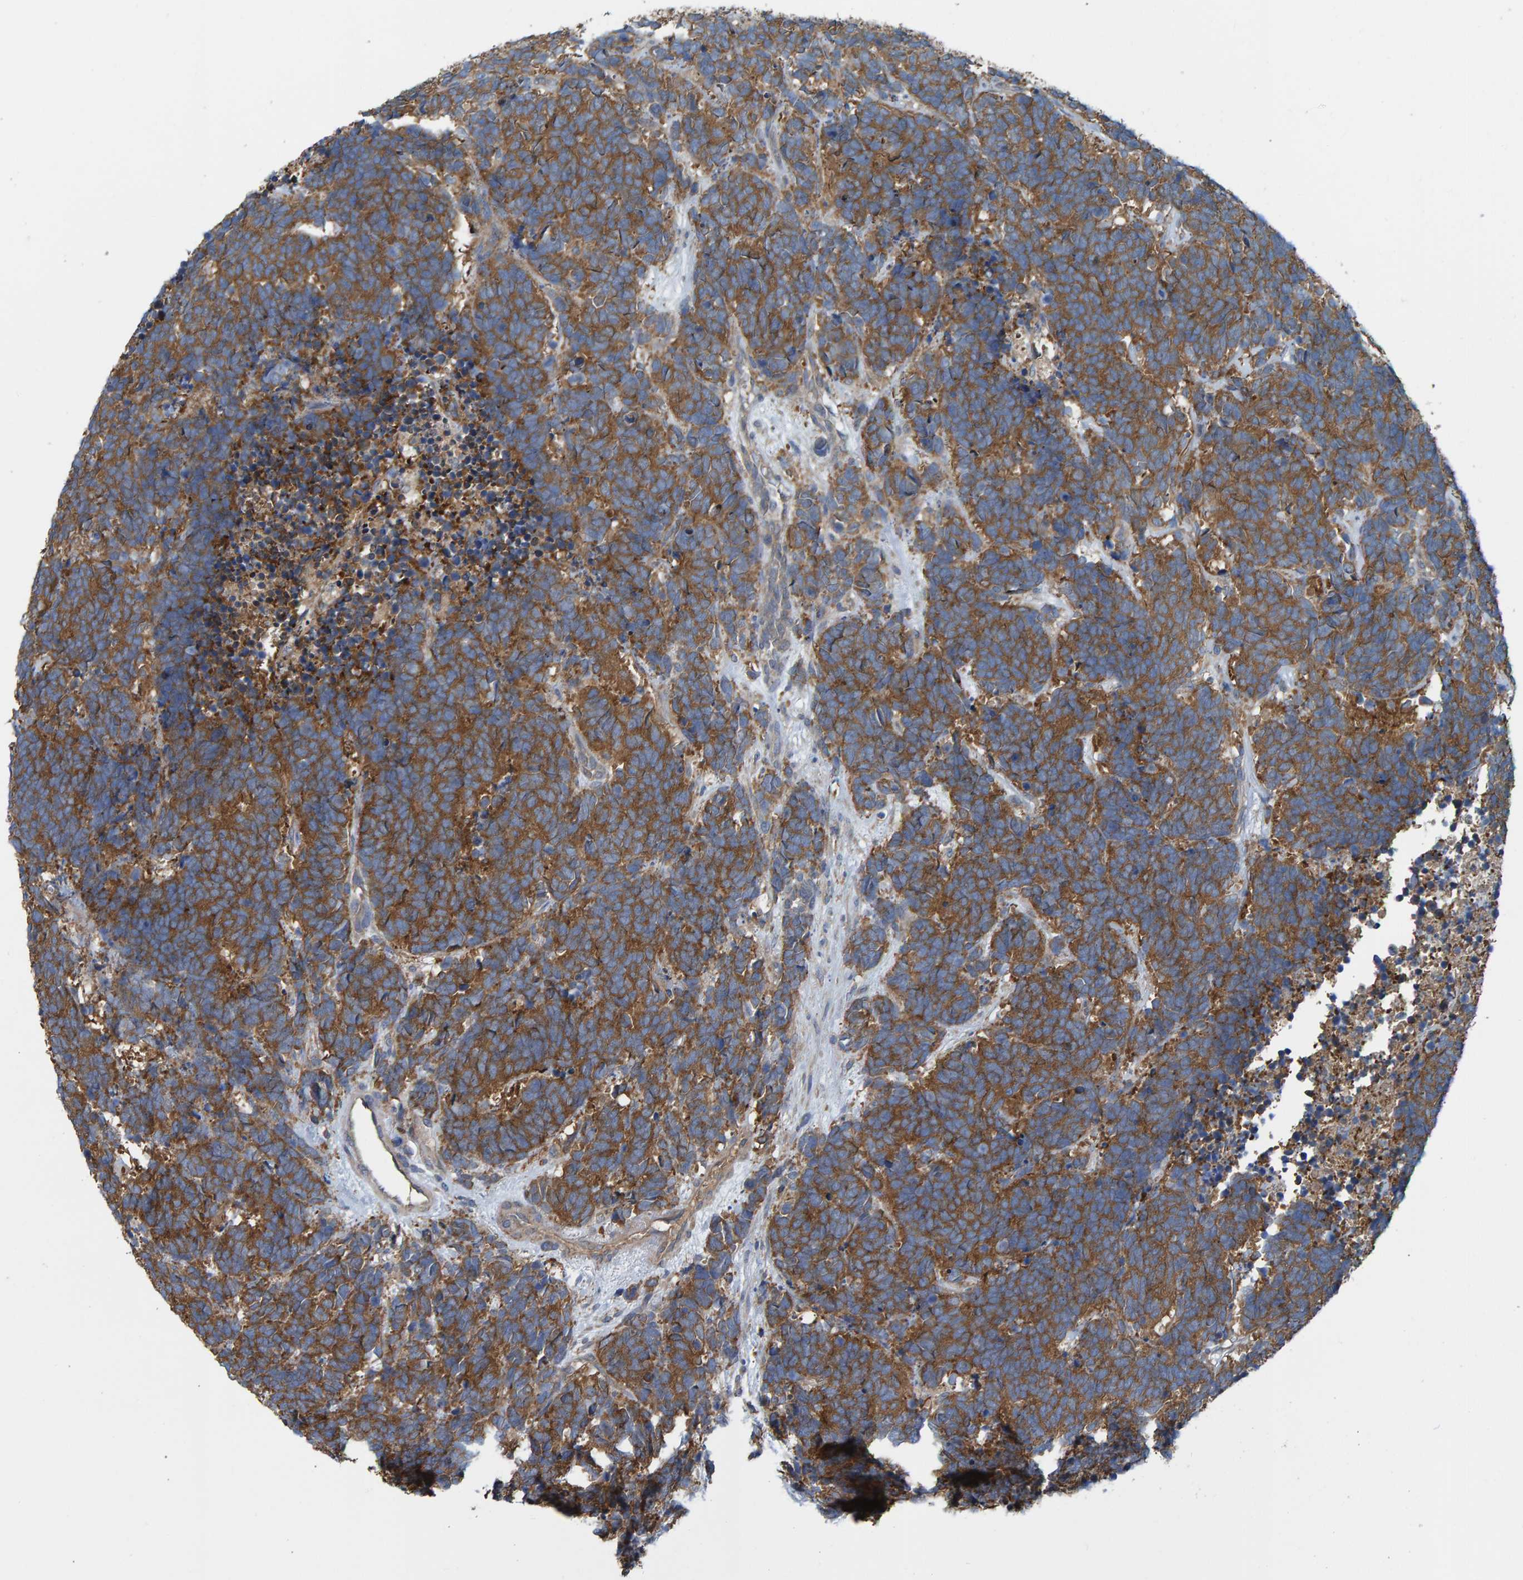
{"staining": {"intensity": "moderate", "quantity": ">75%", "location": "cytoplasmic/membranous"}, "tissue": "carcinoid", "cell_type": "Tumor cells", "image_type": "cancer", "snomed": [{"axis": "morphology", "description": "Carcinoma, NOS"}, {"axis": "morphology", "description": "Carcinoid, malignant, NOS"}, {"axis": "topography", "description": "Urinary bladder"}], "caption": "There is medium levels of moderate cytoplasmic/membranous staining in tumor cells of malignant carcinoid, as demonstrated by immunohistochemical staining (brown color).", "gene": "LRSAM1", "patient": {"sex": "male", "age": 57}}